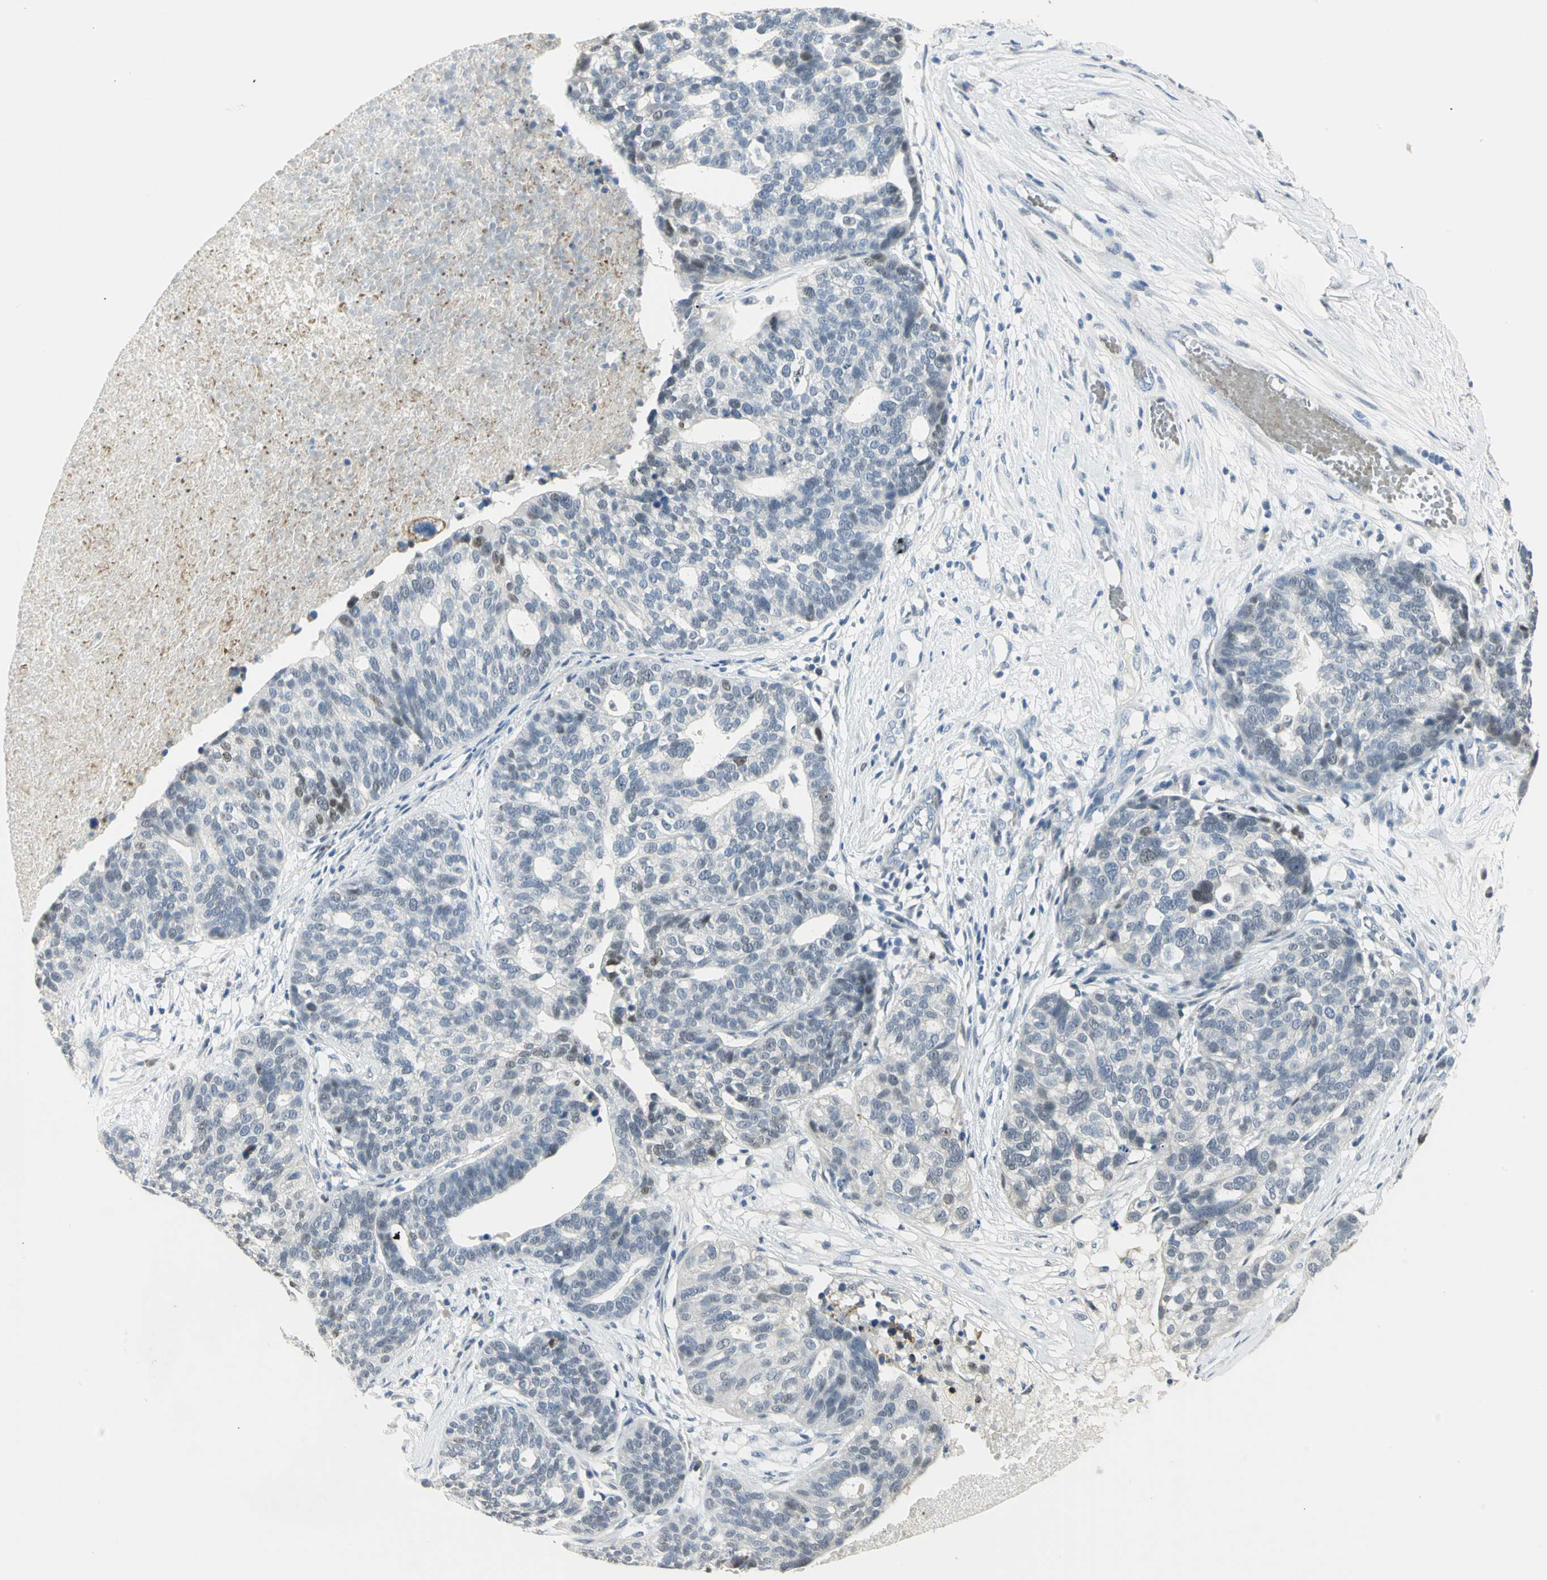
{"staining": {"intensity": "moderate", "quantity": "<25%", "location": "nuclear"}, "tissue": "ovarian cancer", "cell_type": "Tumor cells", "image_type": "cancer", "snomed": [{"axis": "morphology", "description": "Cystadenocarcinoma, serous, NOS"}, {"axis": "topography", "description": "Ovary"}], "caption": "This histopathology image demonstrates ovarian serous cystadenocarcinoma stained with immunohistochemistry to label a protein in brown. The nuclear of tumor cells show moderate positivity for the protein. Nuclei are counter-stained blue.", "gene": "BCL6", "patient": {"sex": "female", "age": 59}}